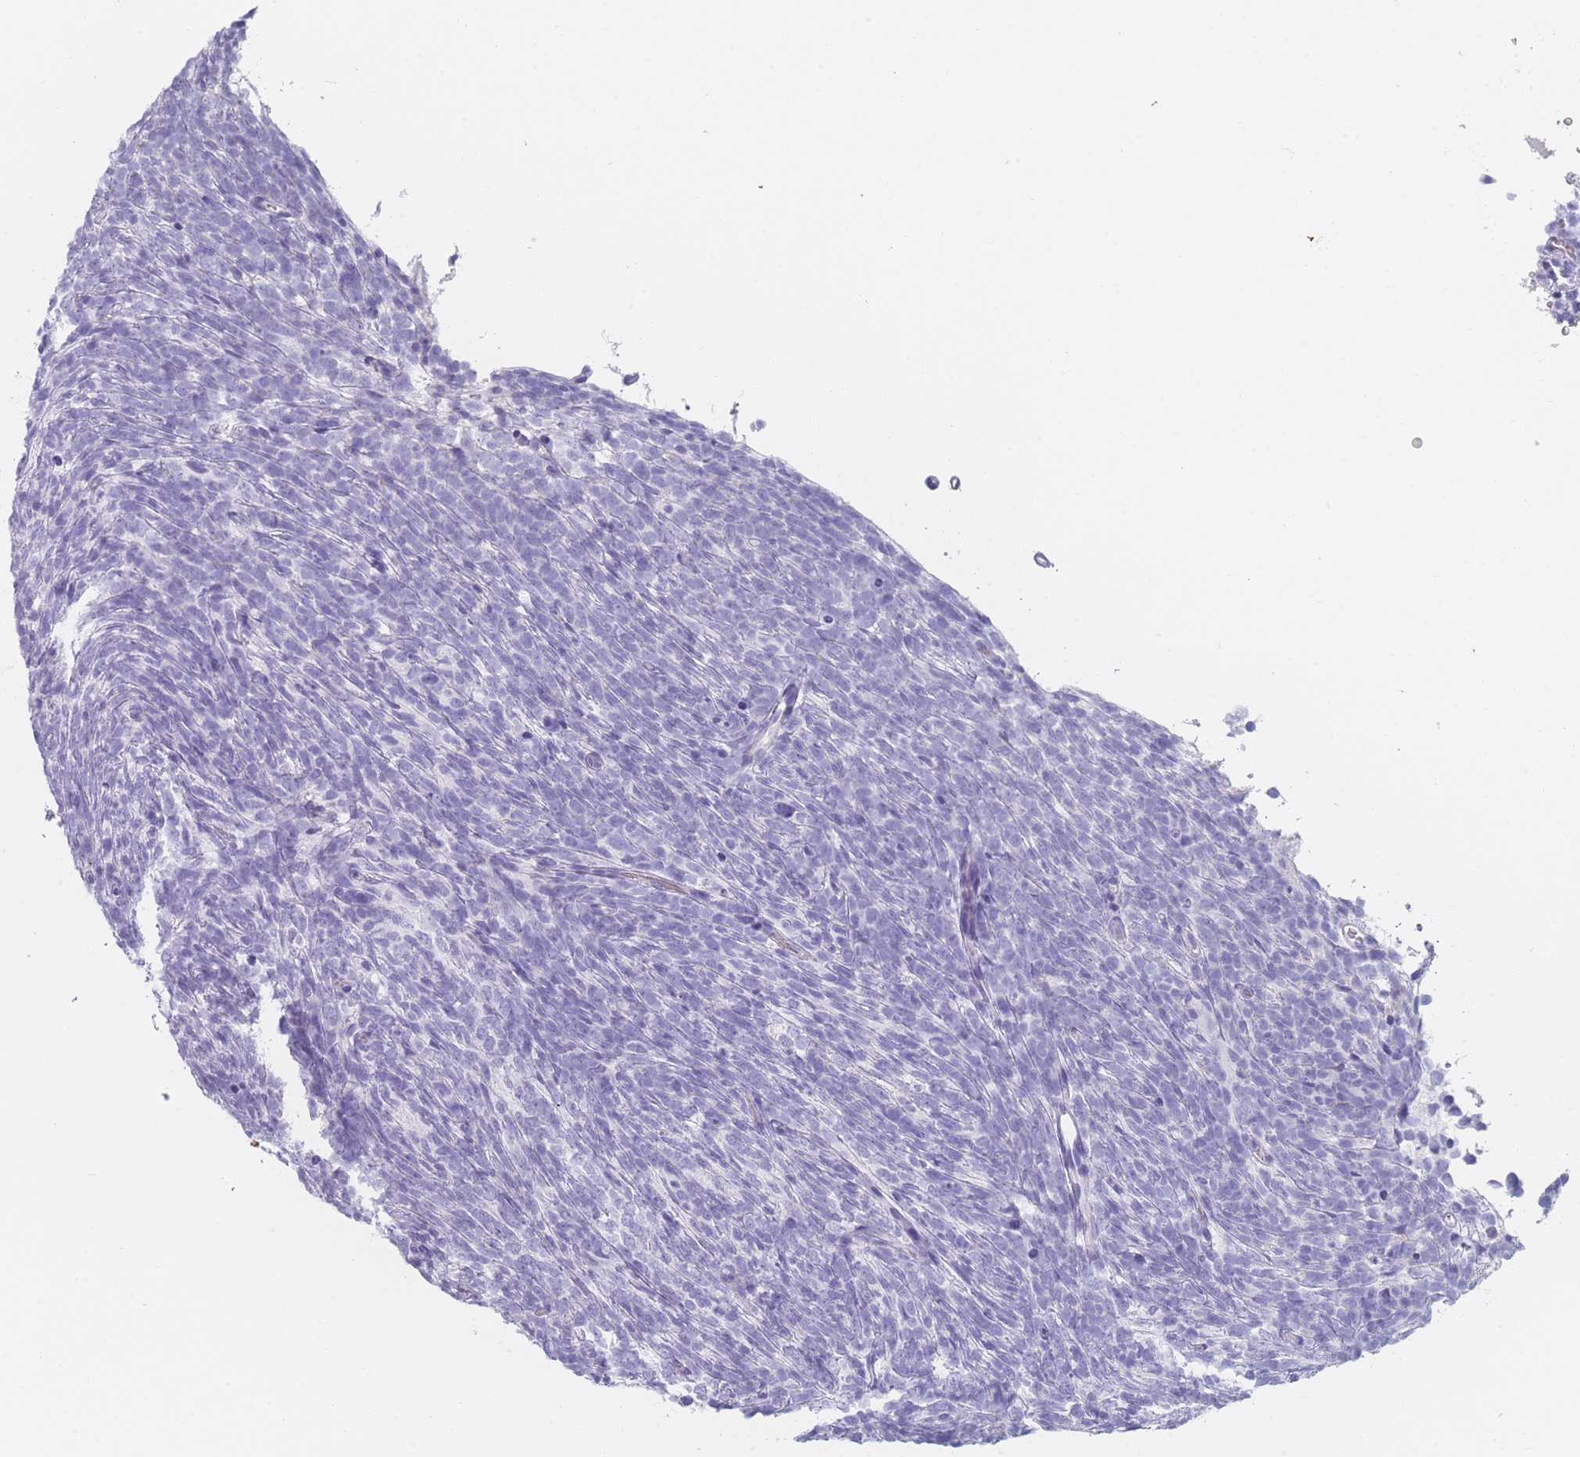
{"staining": {"intensity": "negative", "quantity": "none", "location": "none"}, "tissue": "glioma", "cell_type": "Tumor cells", "image_type": "cancer", "snomed": [{"axis": "morphology", "description": "Glioma, malignant, Low grade"}, {"axis": "topography", "description": "Brain"}], "caption": "Tumor cells are negative for brown protein staining in low-grade glioma (malignant).", "gene": "OR5D16", "patient": {"sex": "female", "age": 1}}